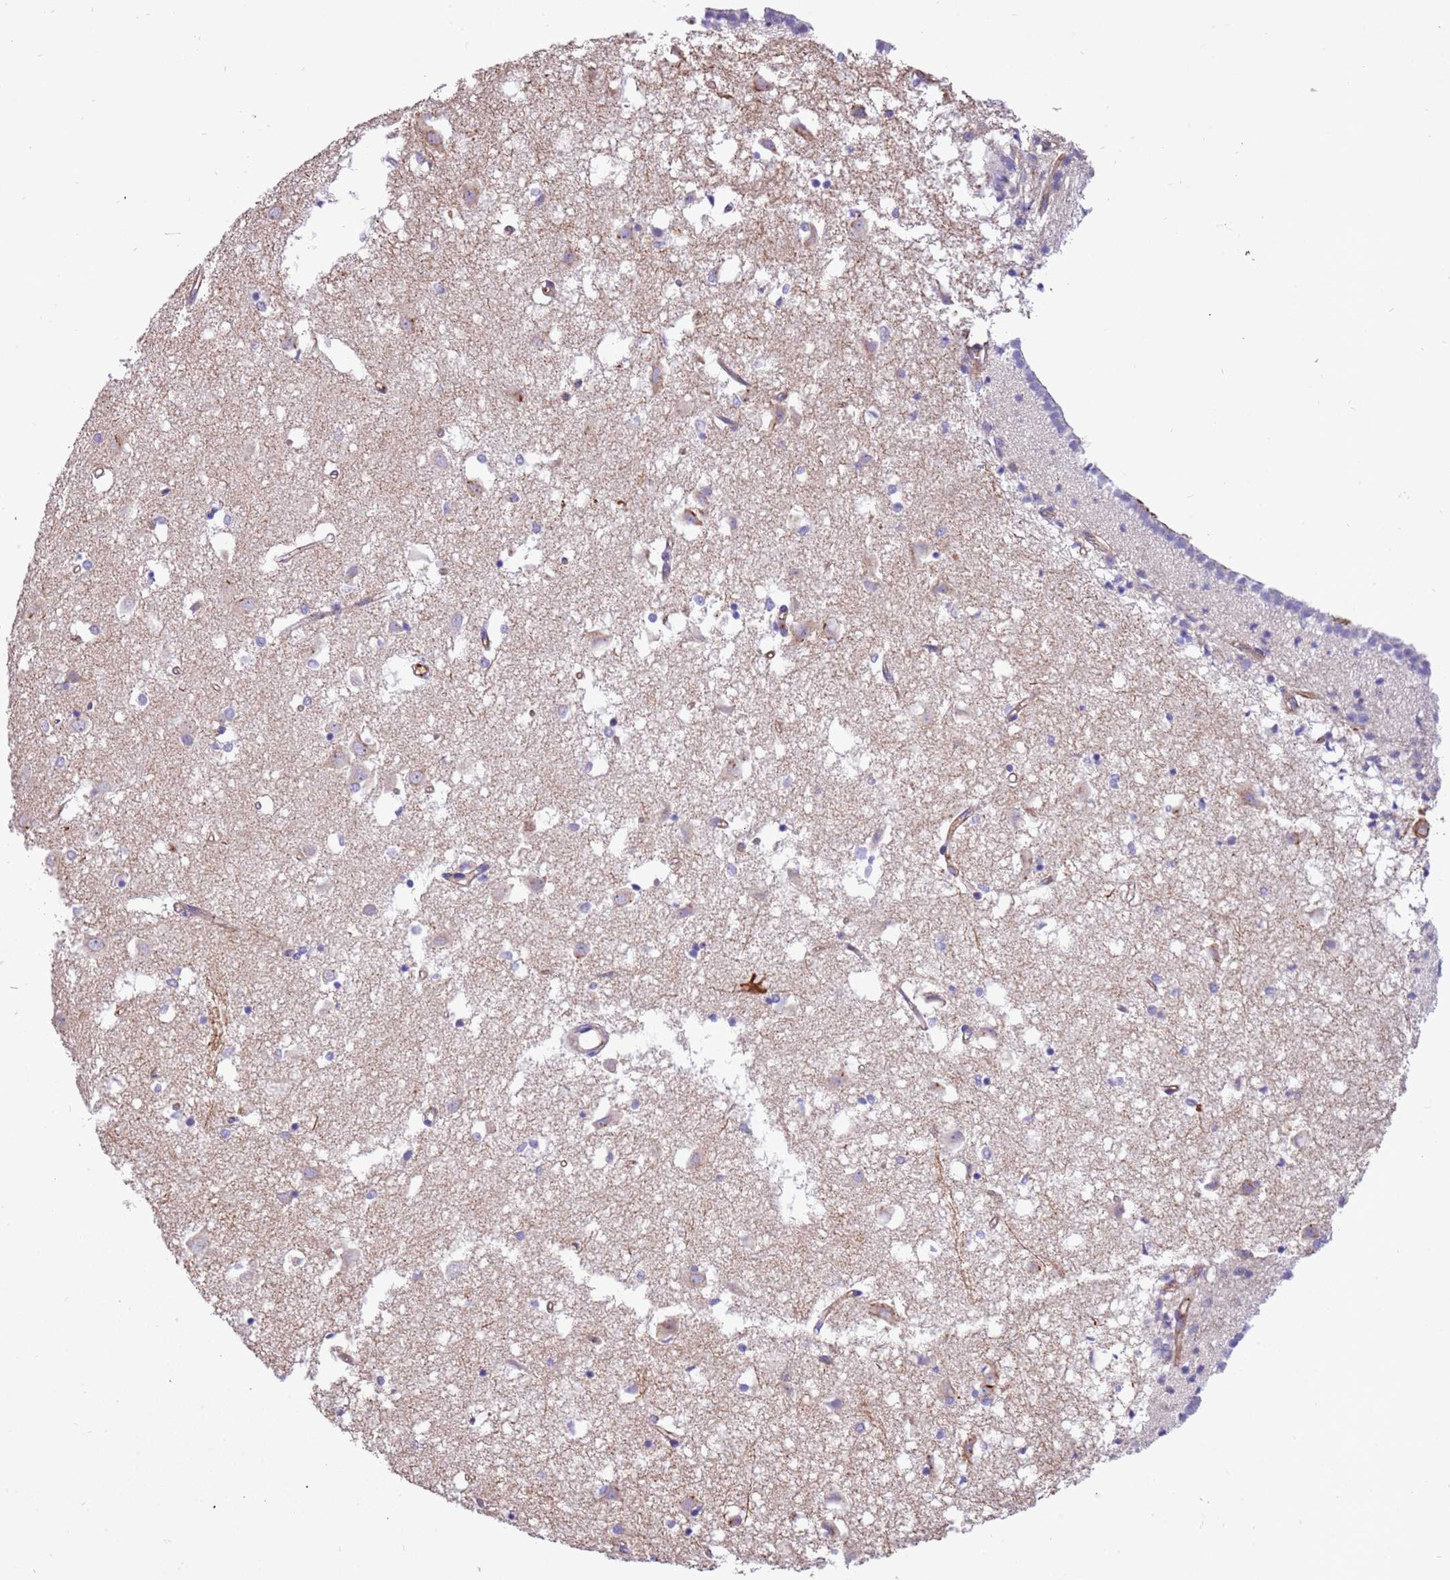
{"staining": {"intensity": "weak", "quantity": "<25%", "location": "cytoplasmic/membranous"}, "tissue": "caudate", "cell_type": "Glial cells", "image_type": "normal", "snomed": [{"axis": "morphology", "description": "Normal tissue, NOS"}, {"axis": "topography", "description": "Lateral ventricle wall"}], "caption": "Histopathology image shows no significant protein positivity in glial cells of normal caudate. (DAB immunohistochemistry visualized using brightfield microscopy, high magnification).", "gene": "NAALADL1", "patient": {"sex": "male", "age": 70}}